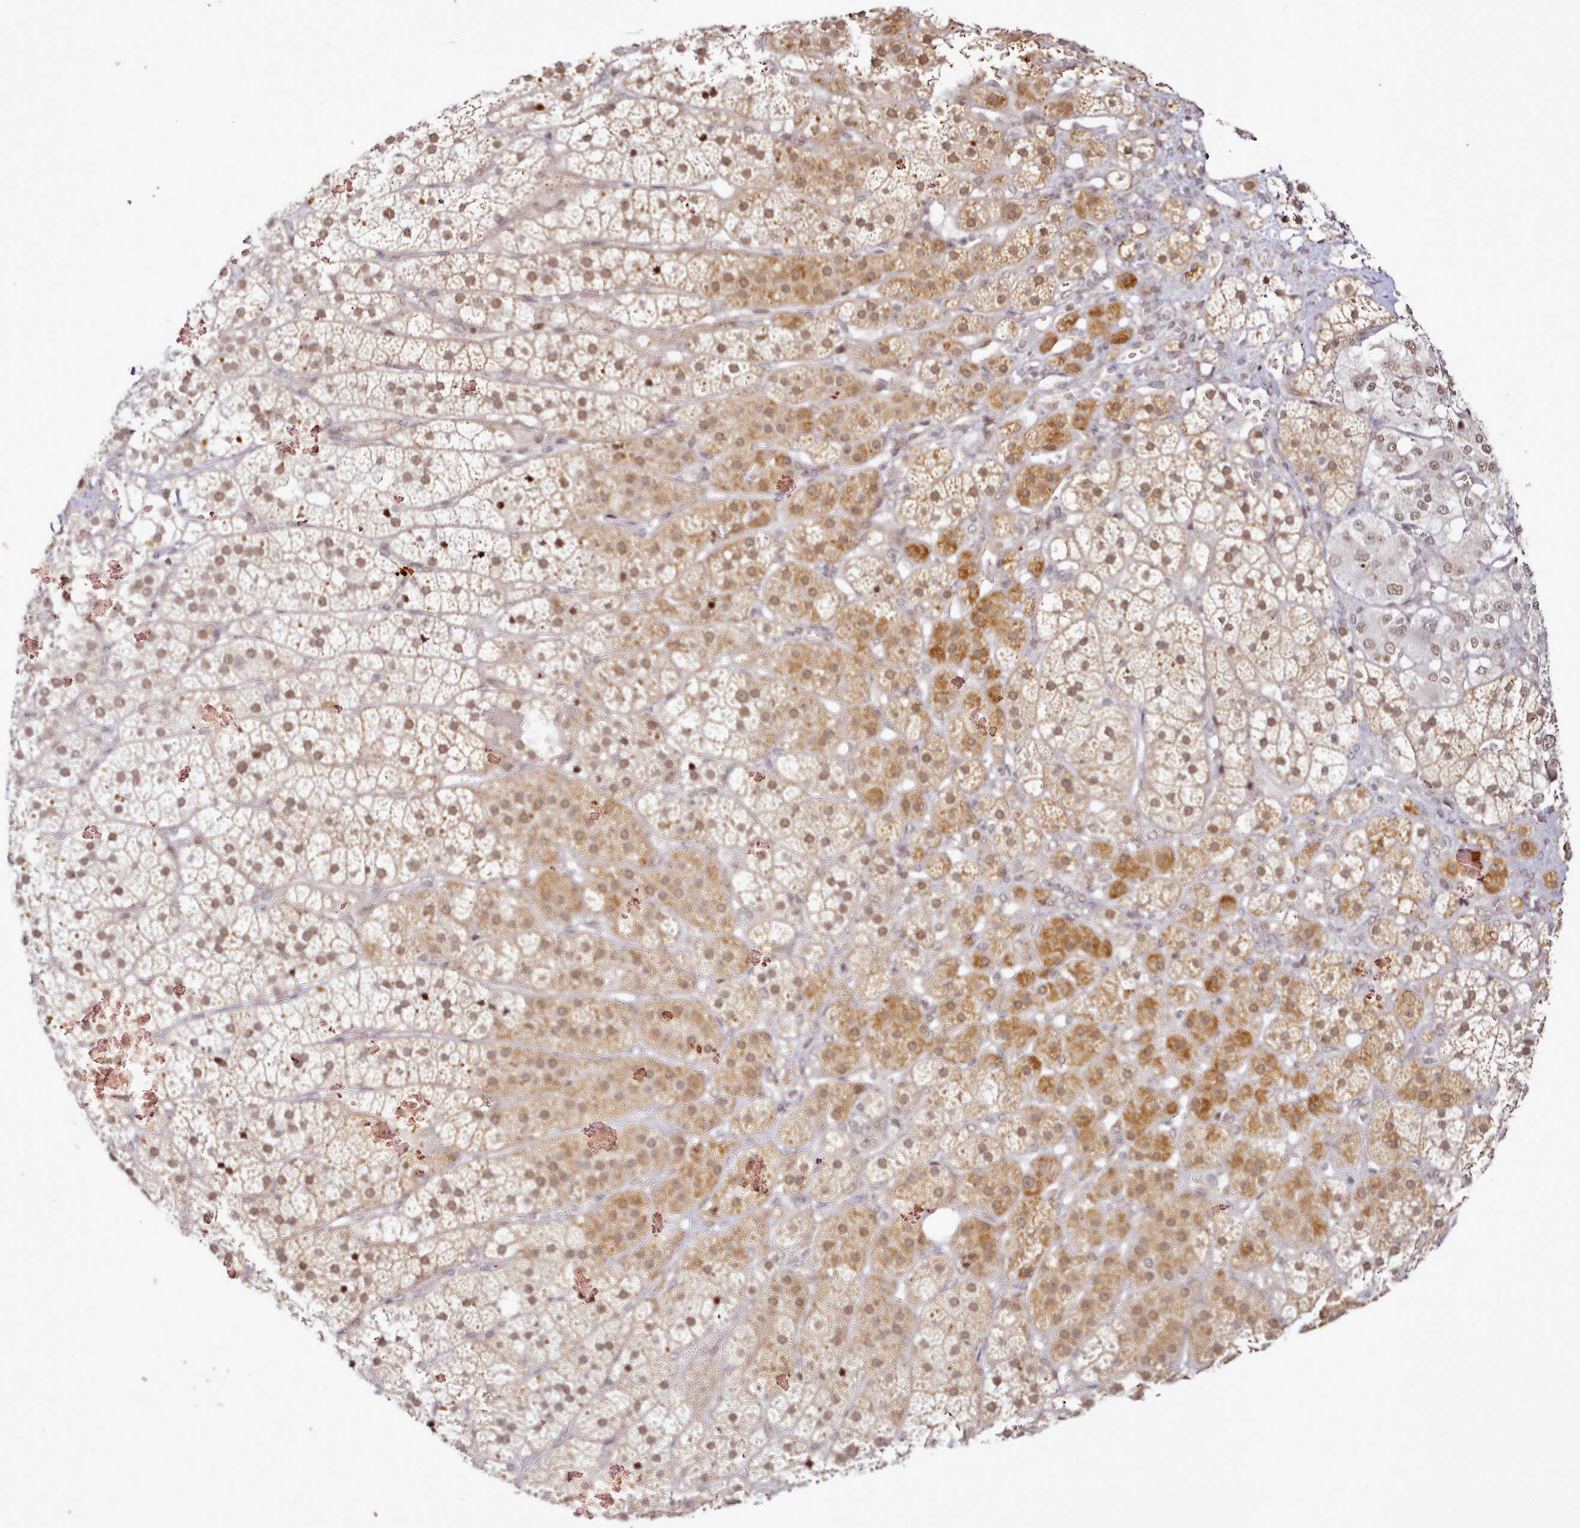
{"staining": {"intensity": "moderate", "quantity": ">75%", "location": "cytoplasmic/membranous,nuclear"}, "tissue": "adrenal gland", "cell_type": "Glandular cells", "image_type": "normal", "snomed": [{"axis": "morphology", "description": "Normal tissue, NOS"}, {"axis": "topography", "description": "Adrenal gland"}], "caption": "Immunohistochemical staining of benign adrenal gland reveals >75% levels of moderate cytoplasmic/membranous,nuclear protein expression in approximately >75% of glandular cells.", "gene": "SYT15B", "patient": {"sex": "female", "age": 44}}